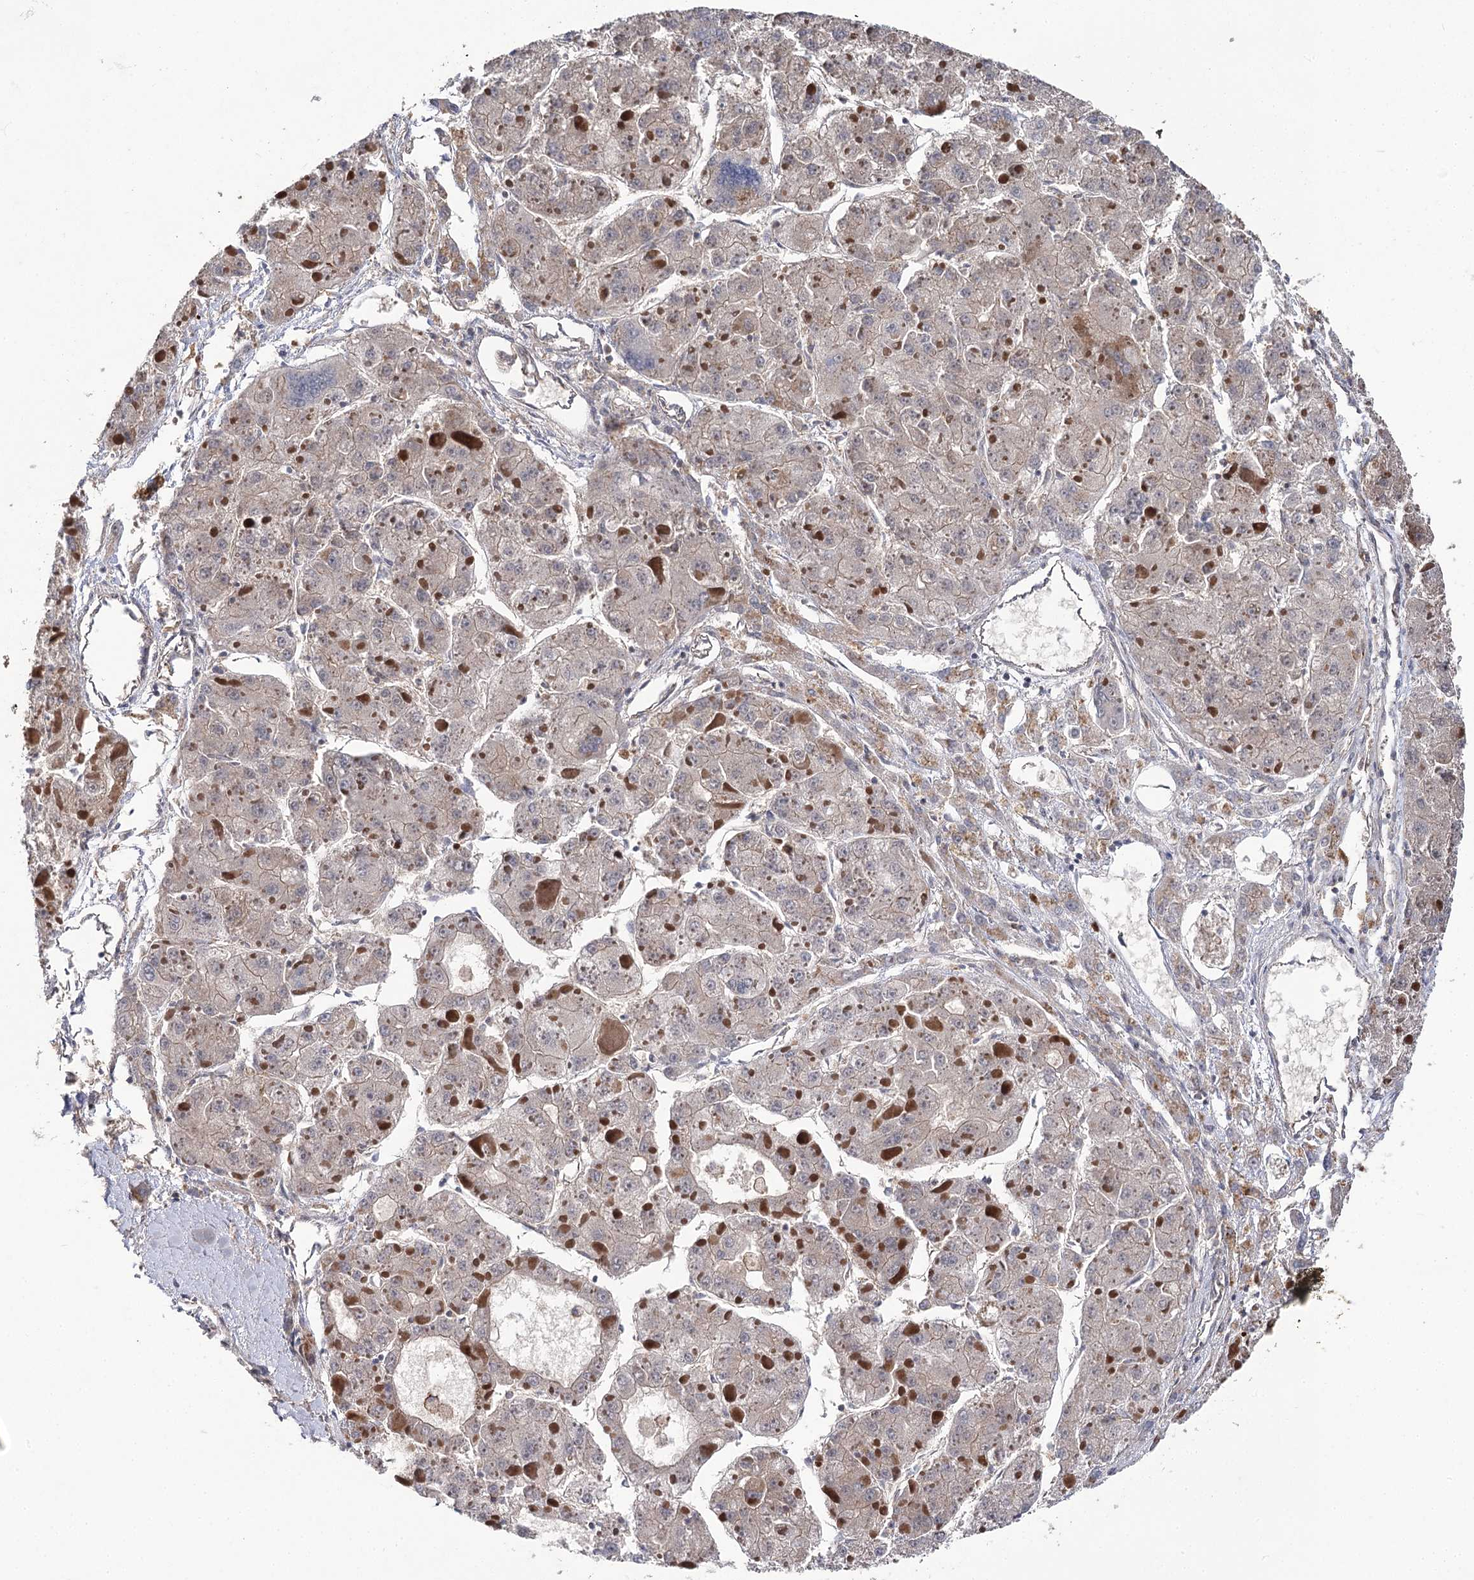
{"staining": {"intensity": "negative", "quantity": "none", "location": "none"}, "tissue": "liver cancer", "cell_type": "Tumor cells", "image_type": "cancer", "snomed": [{"axis": "morphology", "description": "Carcinoma, Hepatocellular, NOS"}, {"axis": "topography", "description": "Liver"}], "caption": "Liver cancer was stained to show a protein in brown. There is no significant staining in tumor cells.", "gene": "STX6", "patient": {"sex": "female", "age": 73}}